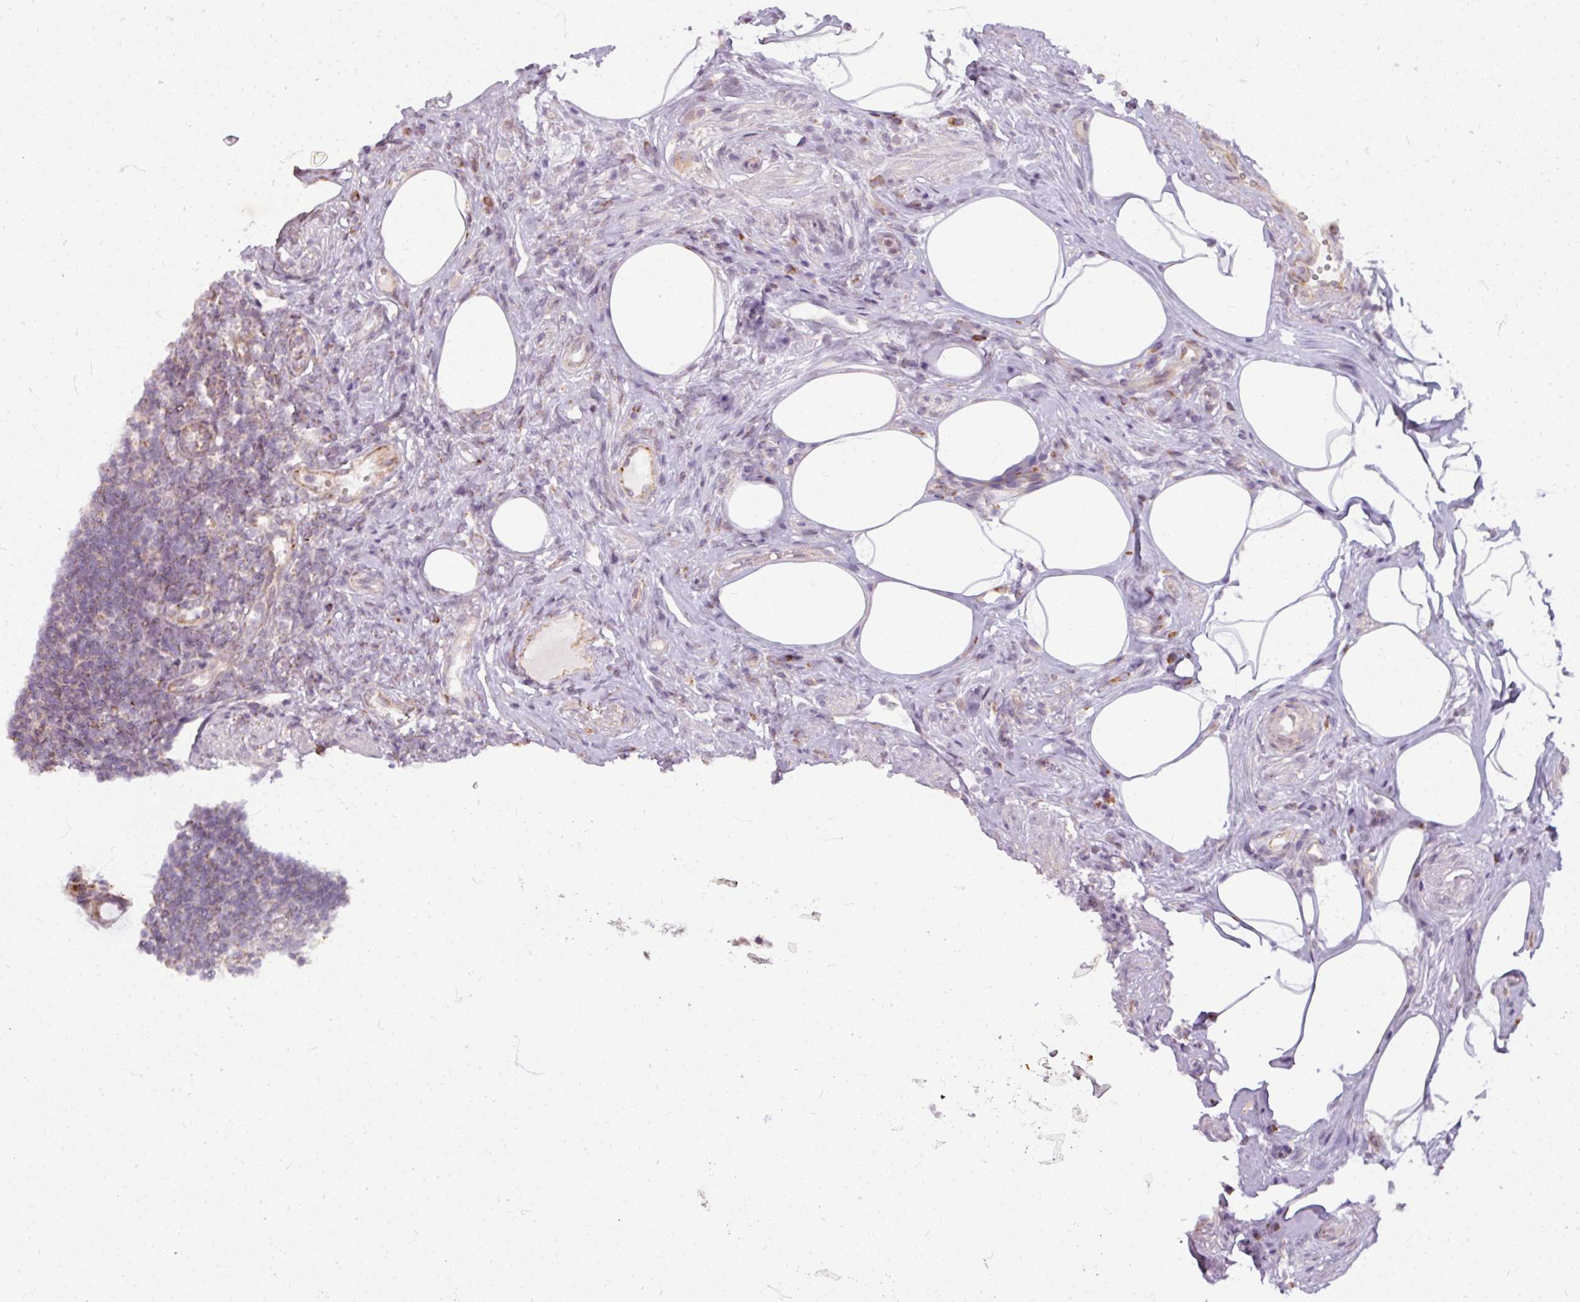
{"staining": {"intensity": "moderate", "quantity": ">75%", "location": "cytoplasmic/membranous"}, "tissue": "appendix", "cell_type": "Glandular cells", "image_type": "normal", "snomed": [{"axis": "morphology", "description": "Normal tissue, NOS"}, {"axis": "topography", "description": "Appendix"}], "caption": "The micrograph shows staining of normal appendix, revealing moderate cytoplasmic/membranous protein staining (brown color) within glandular cells. (DAB = brown stain, brightfield microscopy at high magnification).", "gene": "MAGT1", "patient": {"sex": "female", "age": 56}}